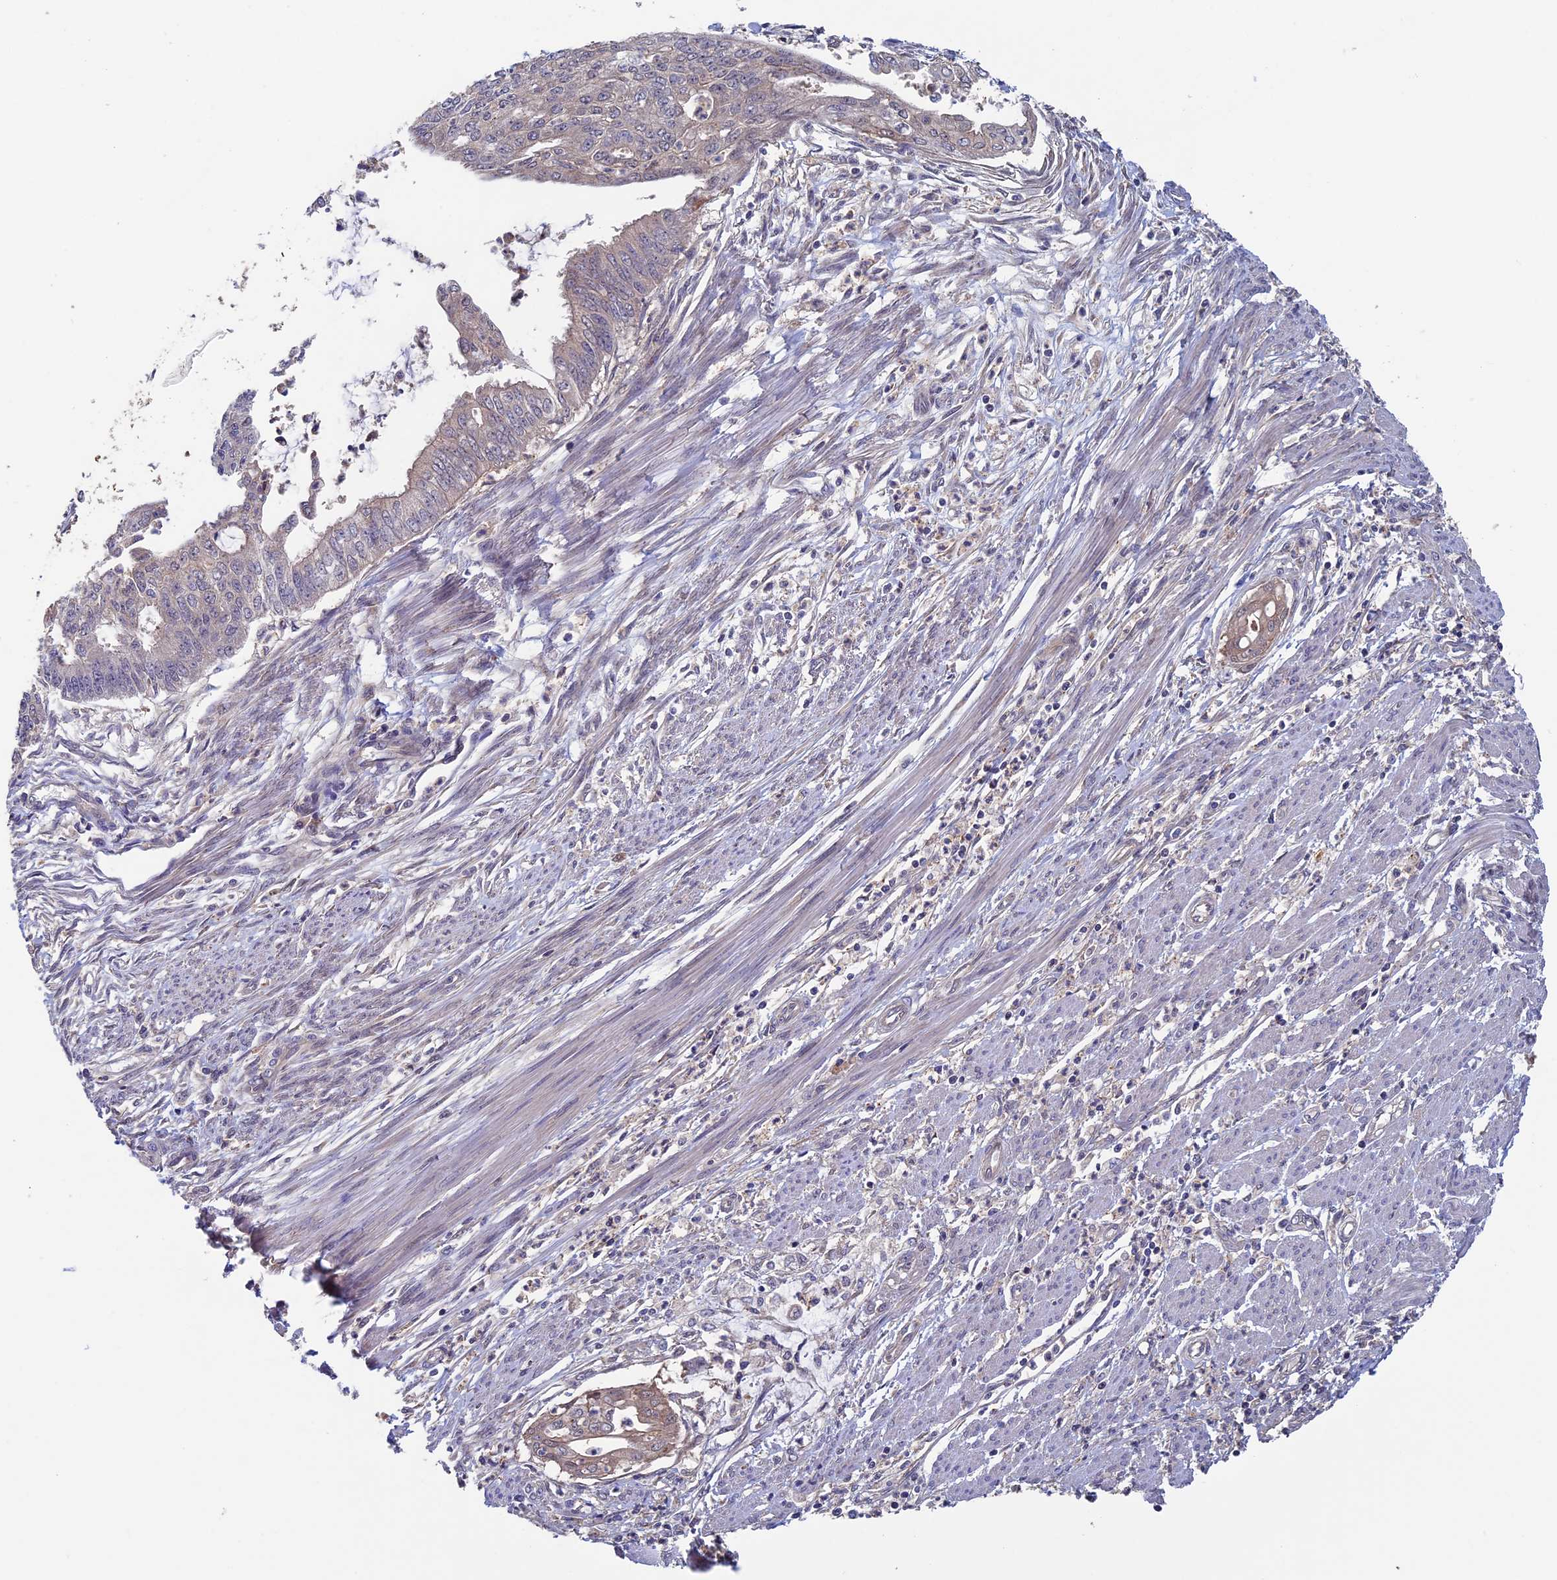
{"staining": {"intensity": "negative", "quantity": "none", "location": "none"}, "tissue": "endometrial cancer", "cell_type": "Tumor cells", "image_type": "cancer", "snomed": [{"axis": "morphology", "description": "Adenocarcinoma, NOS"}, {"axis": "topography", "description": "Endometrium"}], "caption": "Tumor cells are negative for protein expression in human endometrial cancer (adenocarcinoma).", "gene": "LCMT1", "patient": {"sex": "female", "age": 73}}